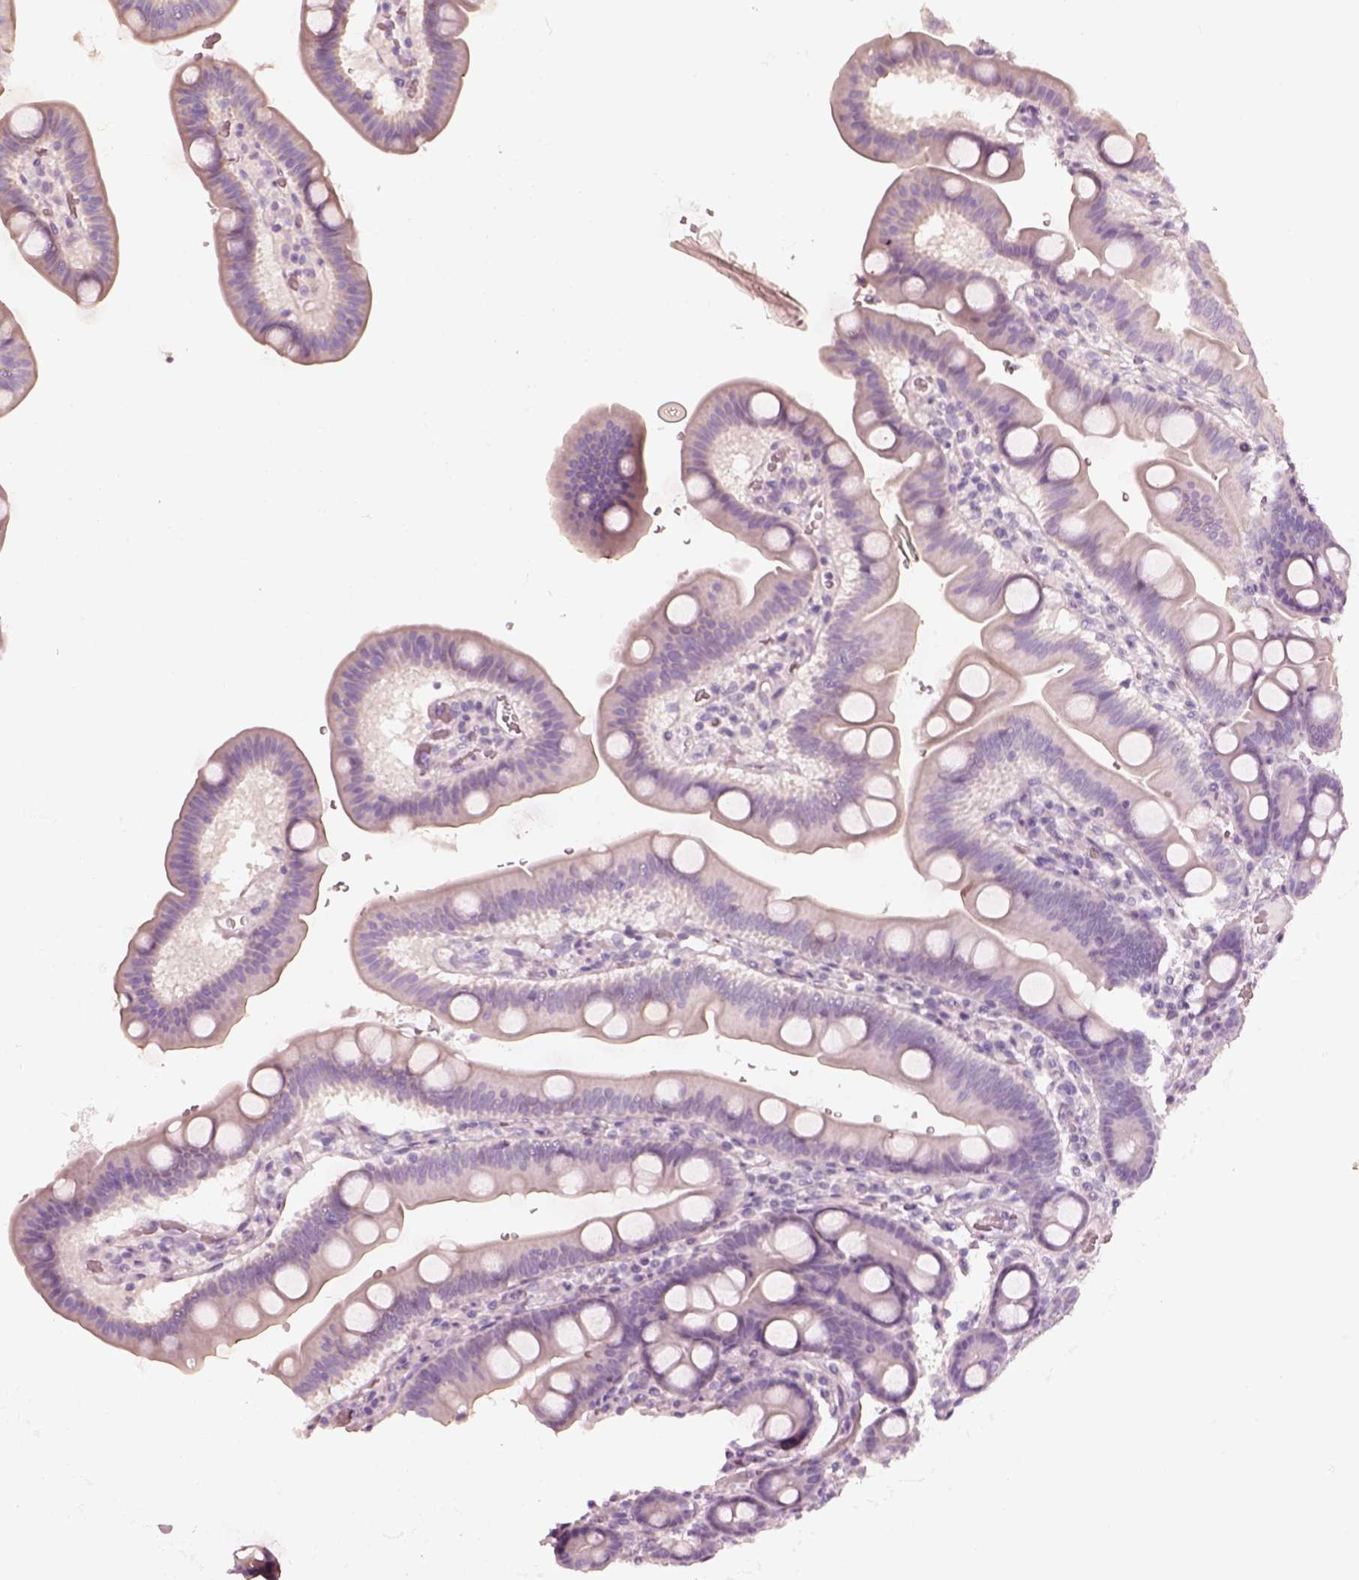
{"staining": {"intensity": "negative", "quantity": "none", "location": "none"}, "tissue": "duodenum", "cell_type": "Glandular cells", "image_type": "normal", "snomed": [{"axis": "morphology", "description": "Normal tissue, NOS"}, {"axis": "topography", "description": "Pancreas"}, {"axis": "topography", "description": "Duodenum"}], "caption": "Immunohistochemistry of unremarkable duodenum exhibits no staining in glandular cells. (Brightfield microscopy of DAB immunohistochemistry at high magnification).", "gene": "ZP4", "patient": {"sex": "male", "age": 59}}